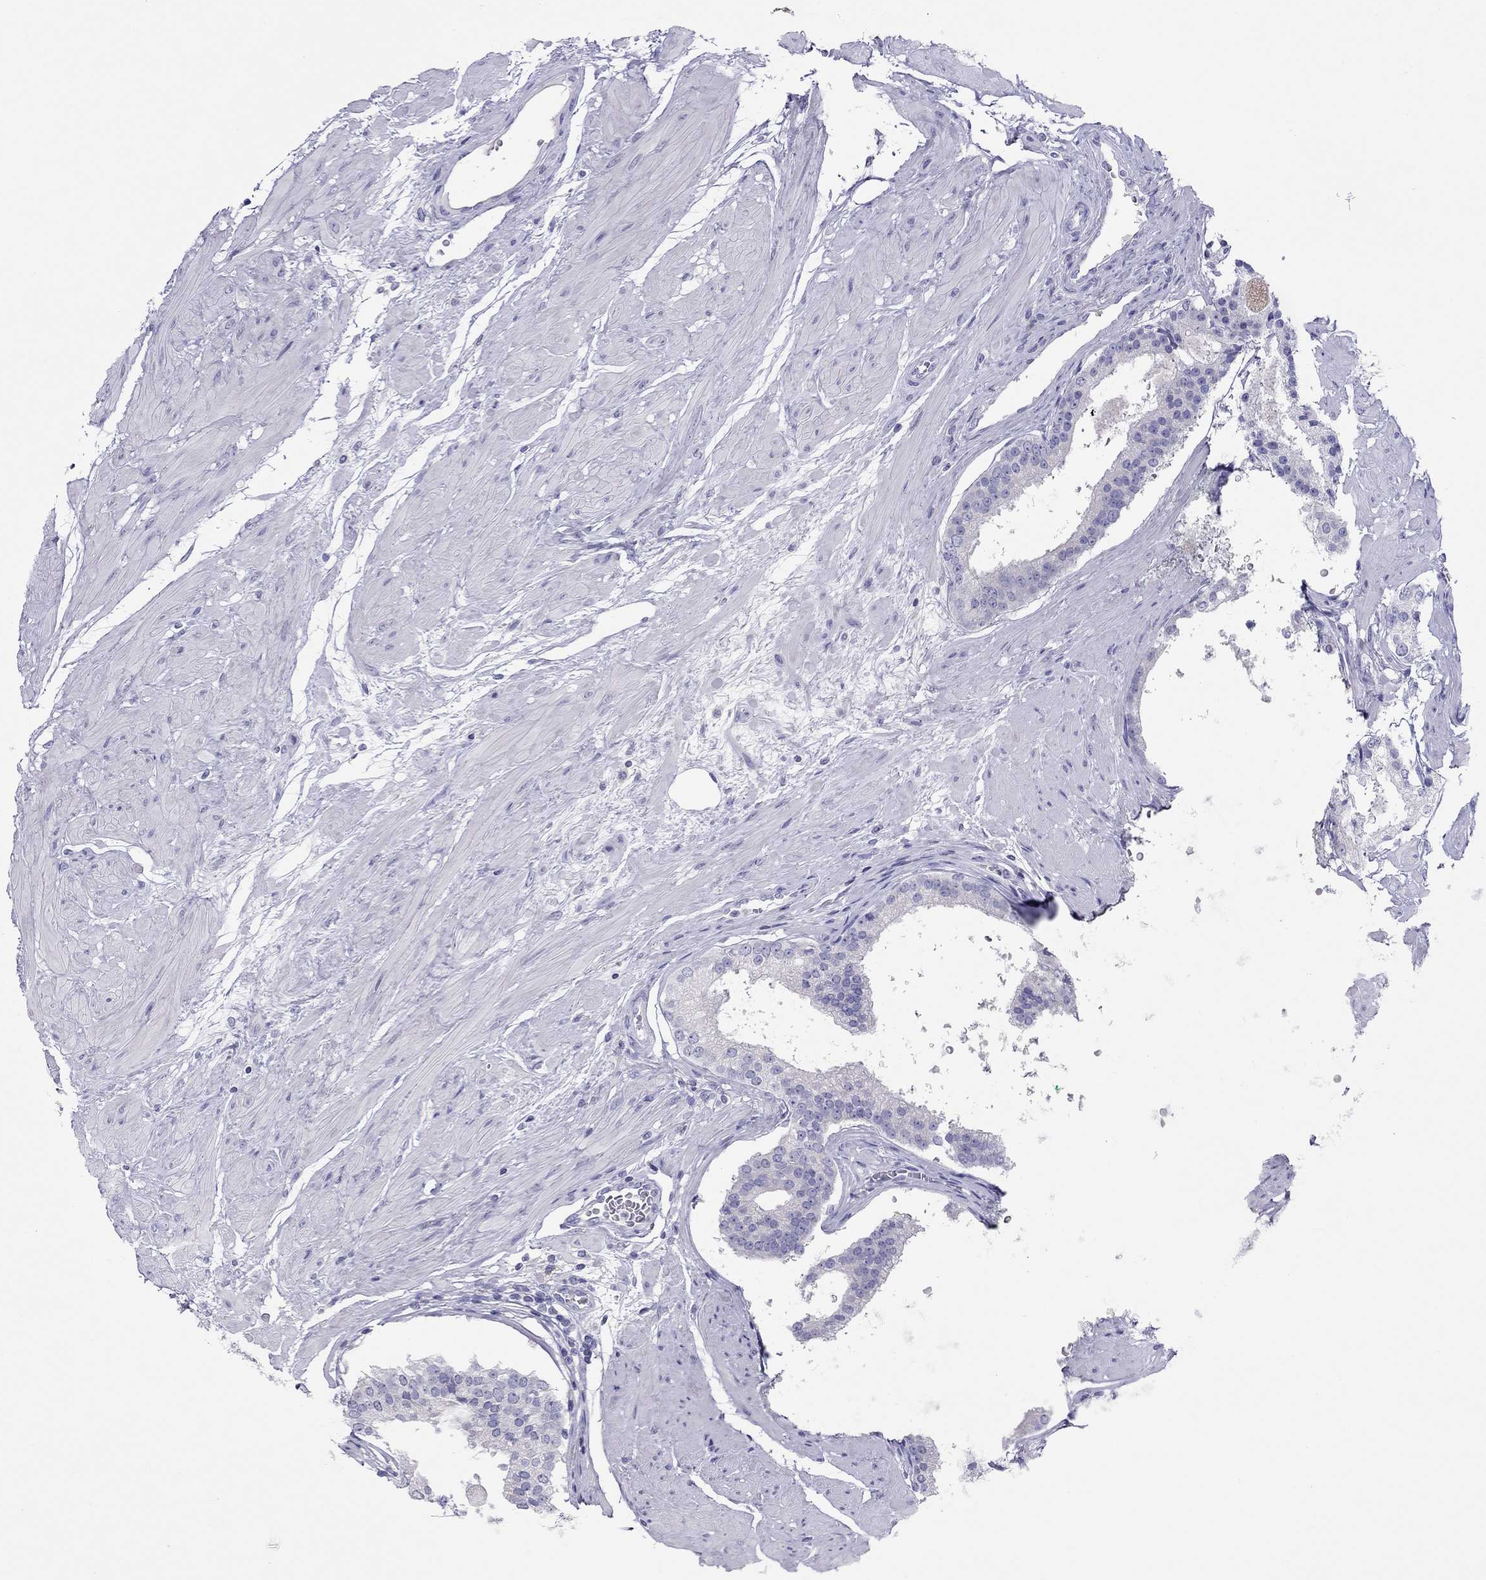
{"staining": {"intensity": "negative", "quantity": "none", "location": "none"}, "tissue": "prostate cancer", "cell_type": "Tumor cells", "image_type": "cancer", "snomed": [{"axis": "morphology", "description": "Adenocarcinoma, Low grade"}, {"axis": "topography", "description": "Prostate"}], "caption": "Human low-grade adenocarcinoma (prostate) stained for a protein using immunohistochemistry (IHC) demonstrates no expression in tumor cells.", "gene": "SLC46A2", "patient": {"sex": "male", "age": 60}}